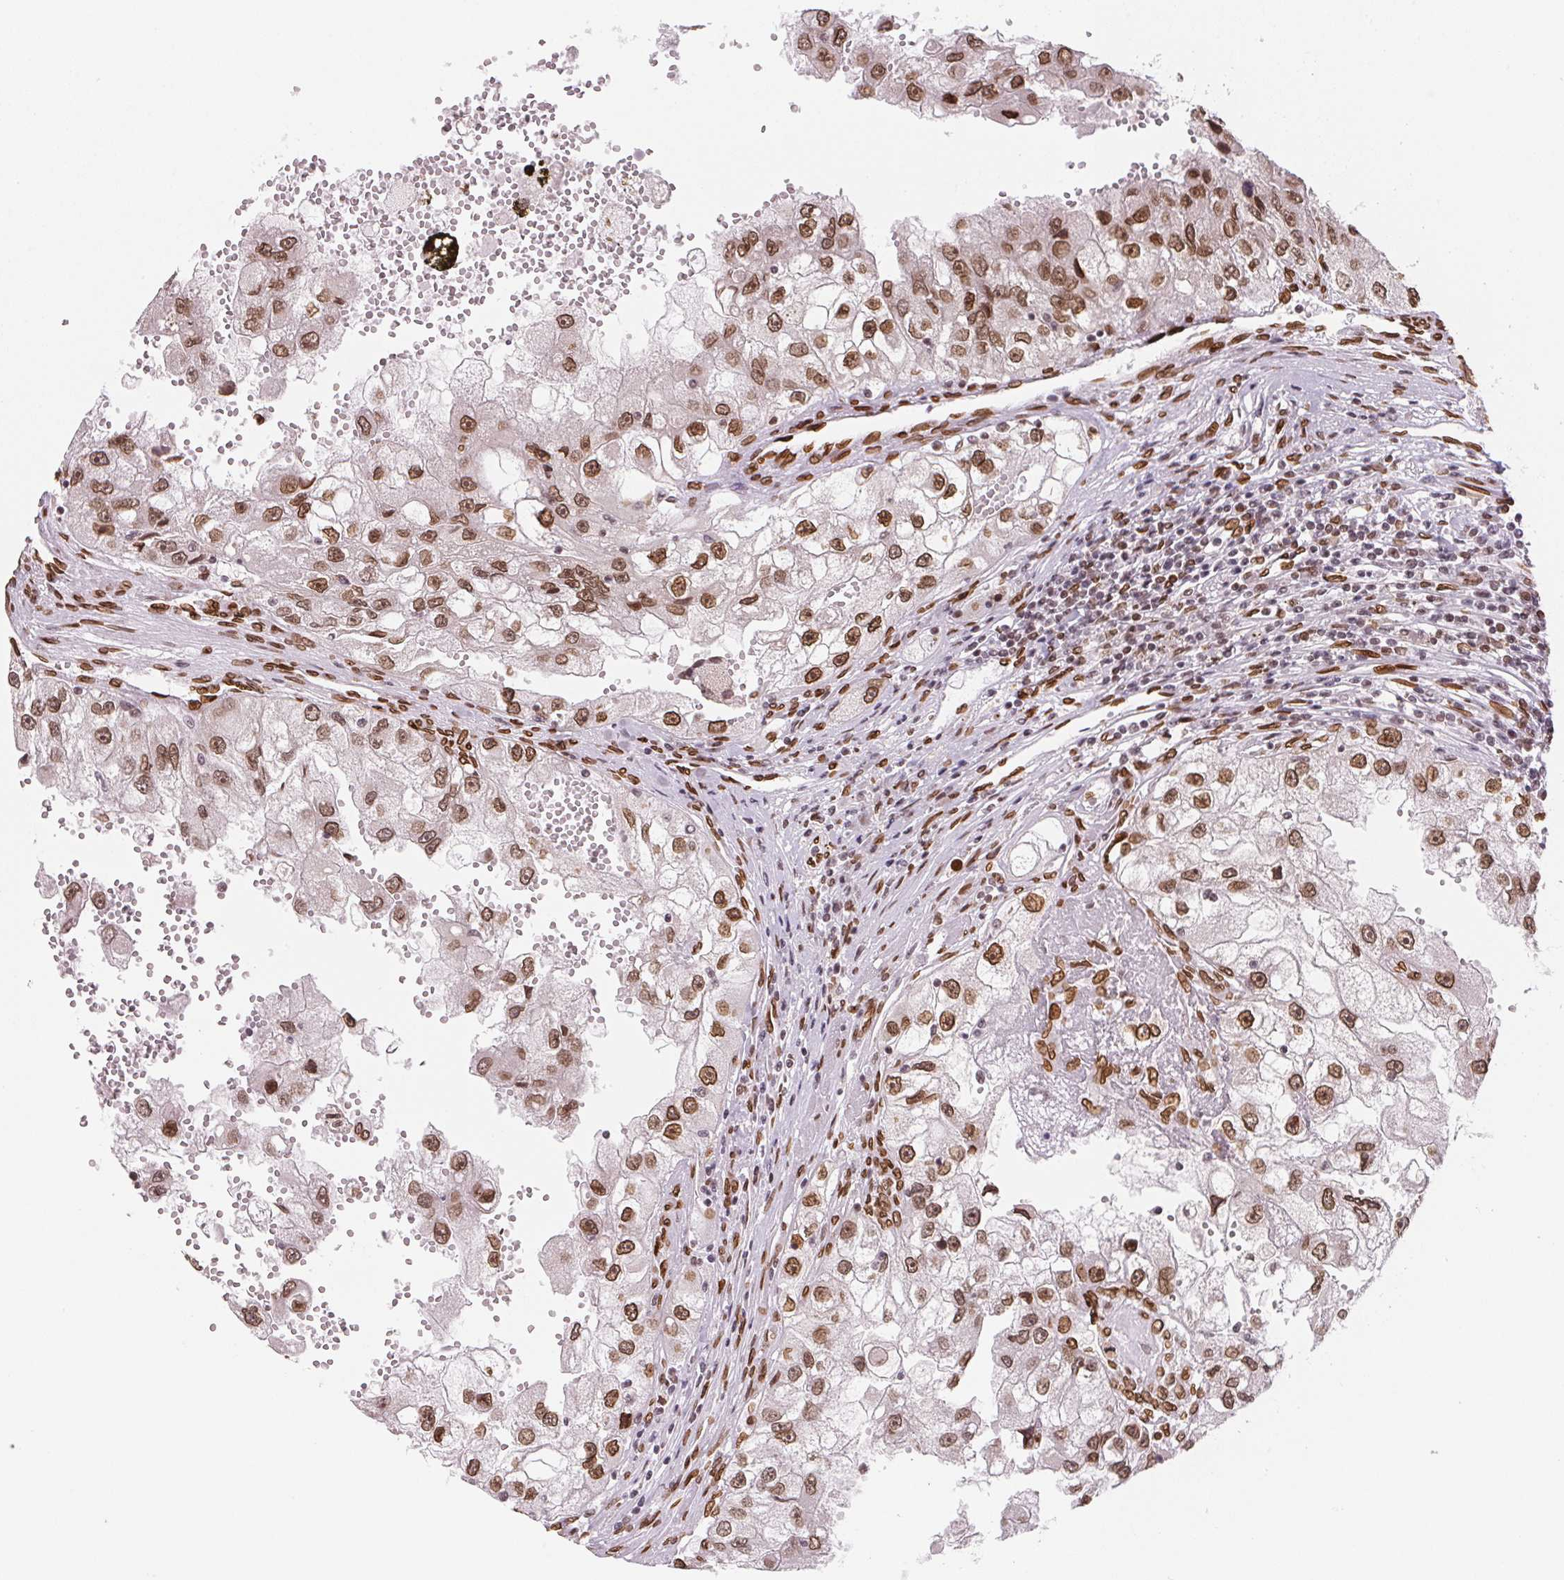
{"staining": {"intensity": "strong", "quantity": ">75%", "location": "cytoplasmic/membranous,nuclear"}, "tissue": "renal cancer", "cell_type": "Tumor cells", "image_type": "cancer", "snomed": [{"axis": "morphology", "description": "Adenocarcinoma, NOS"}, {"axis": "topography", "description": "Kidney"}], "caption": "Renal cancer (adenocarcinoma) stained for a protein reveals strong cytoplasmic/membranous and nuclear positivity in tumor cells. (Stains: DAB (3,3'-diaminobenzidine) in brown, nuclei in blue, Microscopy: brightfield microscopy at high magnification).", "gene": "SAP30BP", "patient": {"sex": "male", "age": 63}}